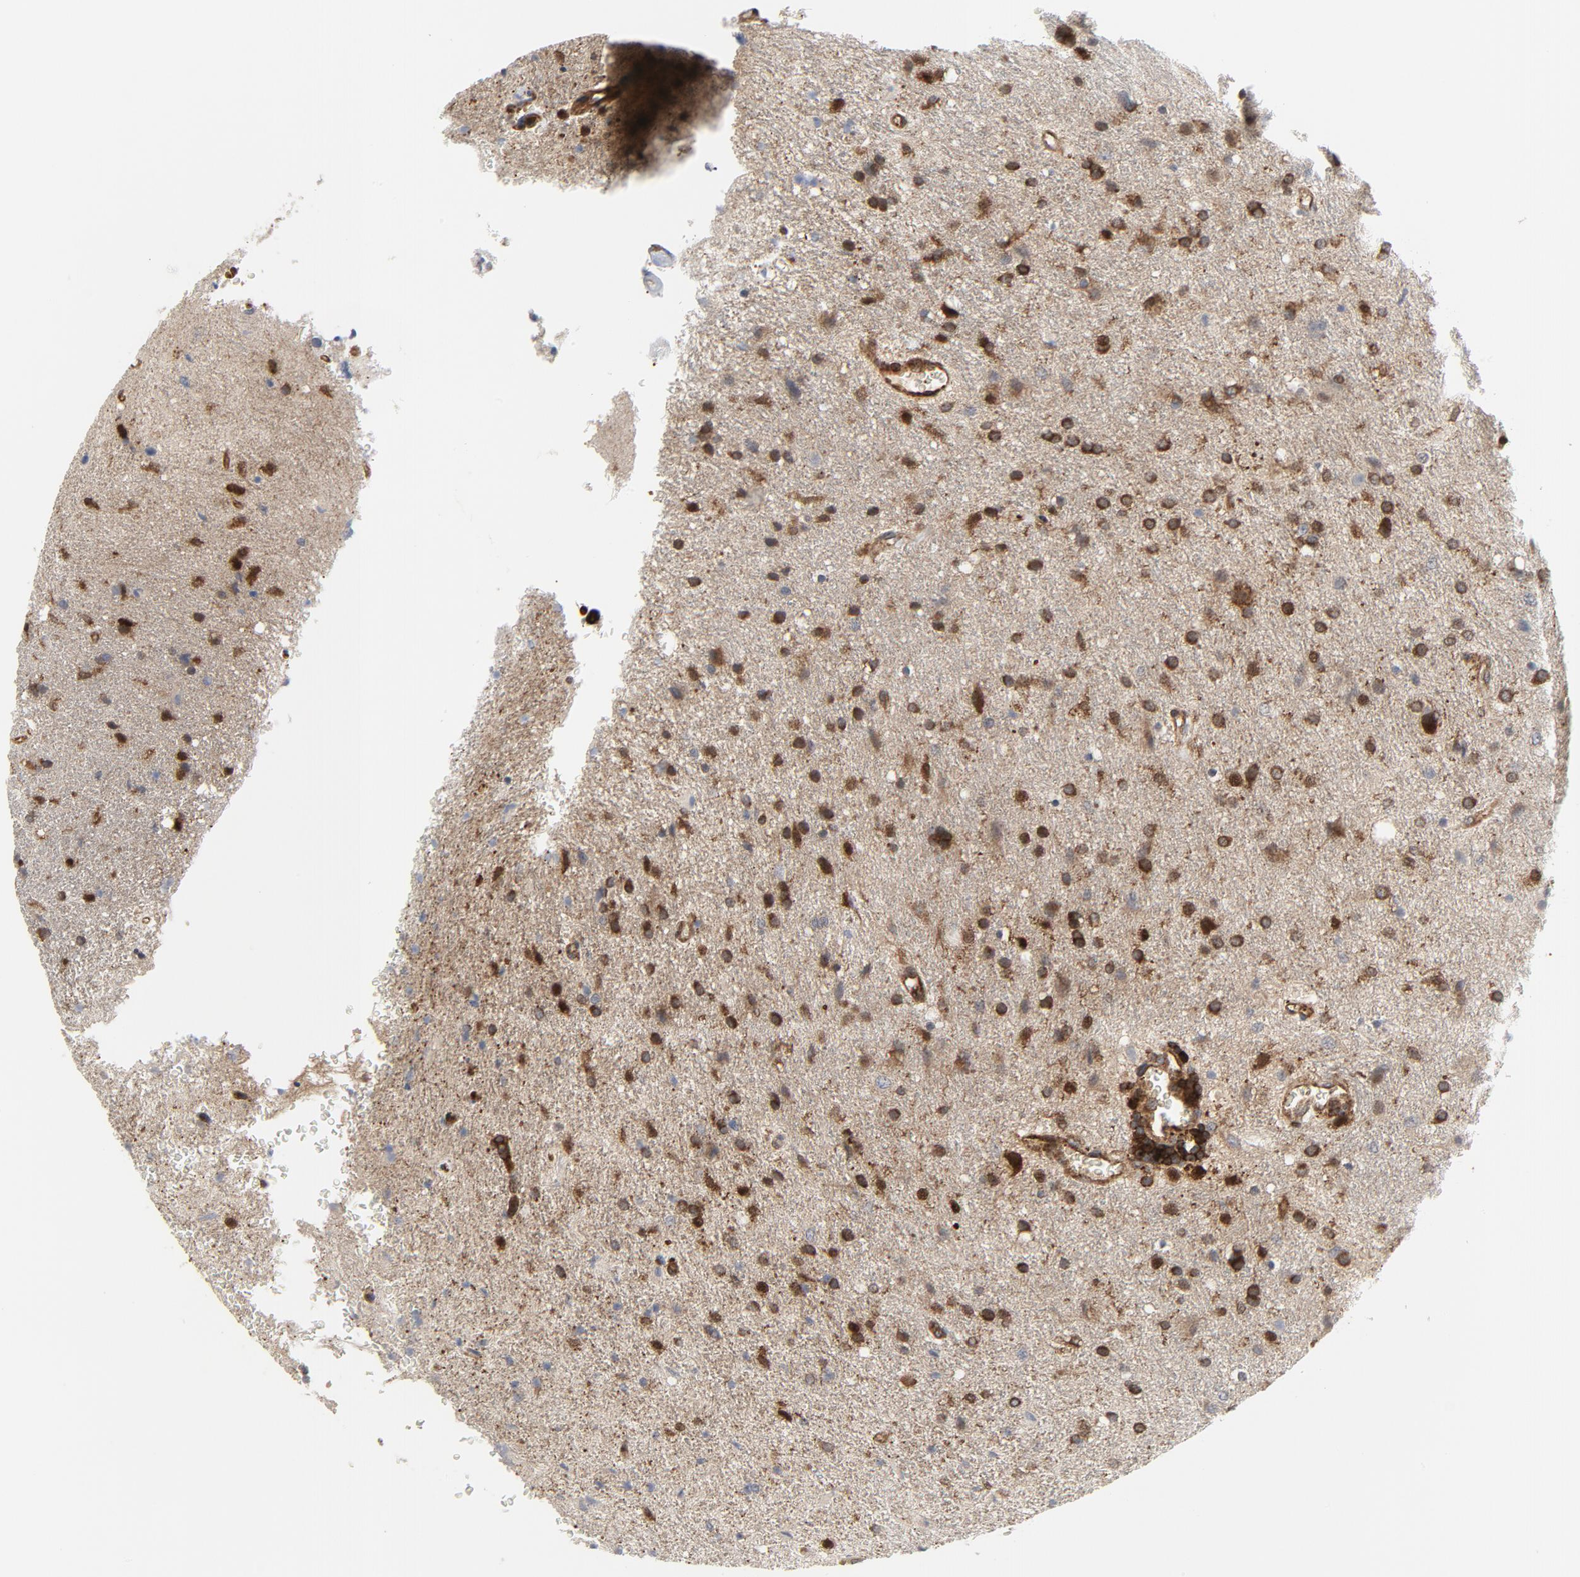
{"staining": {"intensity": "moderate", "quantity": ">75%", "location": "cytoplasmic/membranous"}, "tissue": "glioma", "cell_type": "Tumor cells", "image_type": "cancer", "snomed": [{"axis": "morphology", "description": "Normal tissue, NOS"}, {"axis": "morphology", "description": "Glioma, malignant, High grade"}, {"axis": "topography", "description": "Cerebral cortex"}], "caption": "High-magnification brightfield microscopy of glioma stained with DAB (brown) and counterstained with hematoxylin (blue). tumor cells exhibit moderate cytoplasmic/membranous staining is identified in about>75% of cells.", "gene": "YES1", "patient": {"sex": "male", "age": 56}}